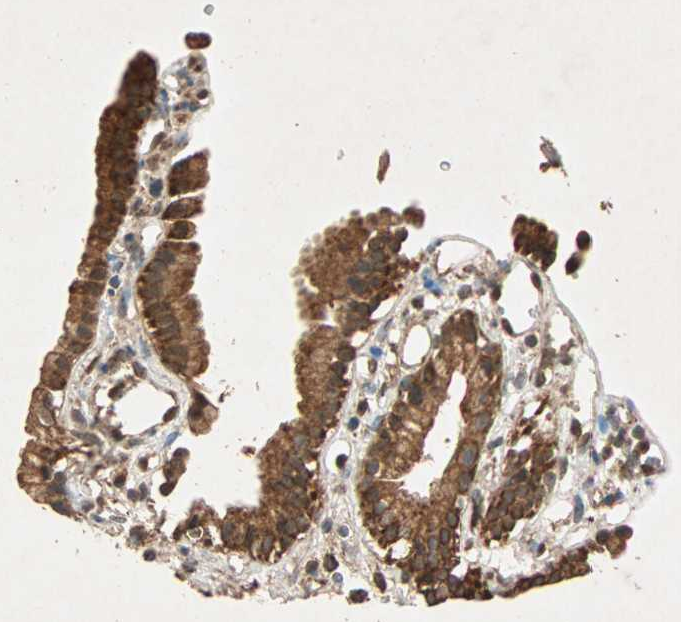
{"staining": {"intensity": "strong", "quantity": ">75%", "location": "cytoplasmic/membranous"}, "tissue": "gallbladder", "cell_type": "Glandular cells", "image_type": "normal", "snomed": [{"axis": "morphology", "description": "Normal tissue, NOS"}, {"axis": "topography", "description": "Gallbladder"}], "caption": "This micrograph shows immunohistochemistry staining of benign gallbladder, with high strong cytoplasmic/membranous expression in approximately >75% of glandular cells.", "gene": "MAPK1", "patient": {"sex": "male", "age": 65}}